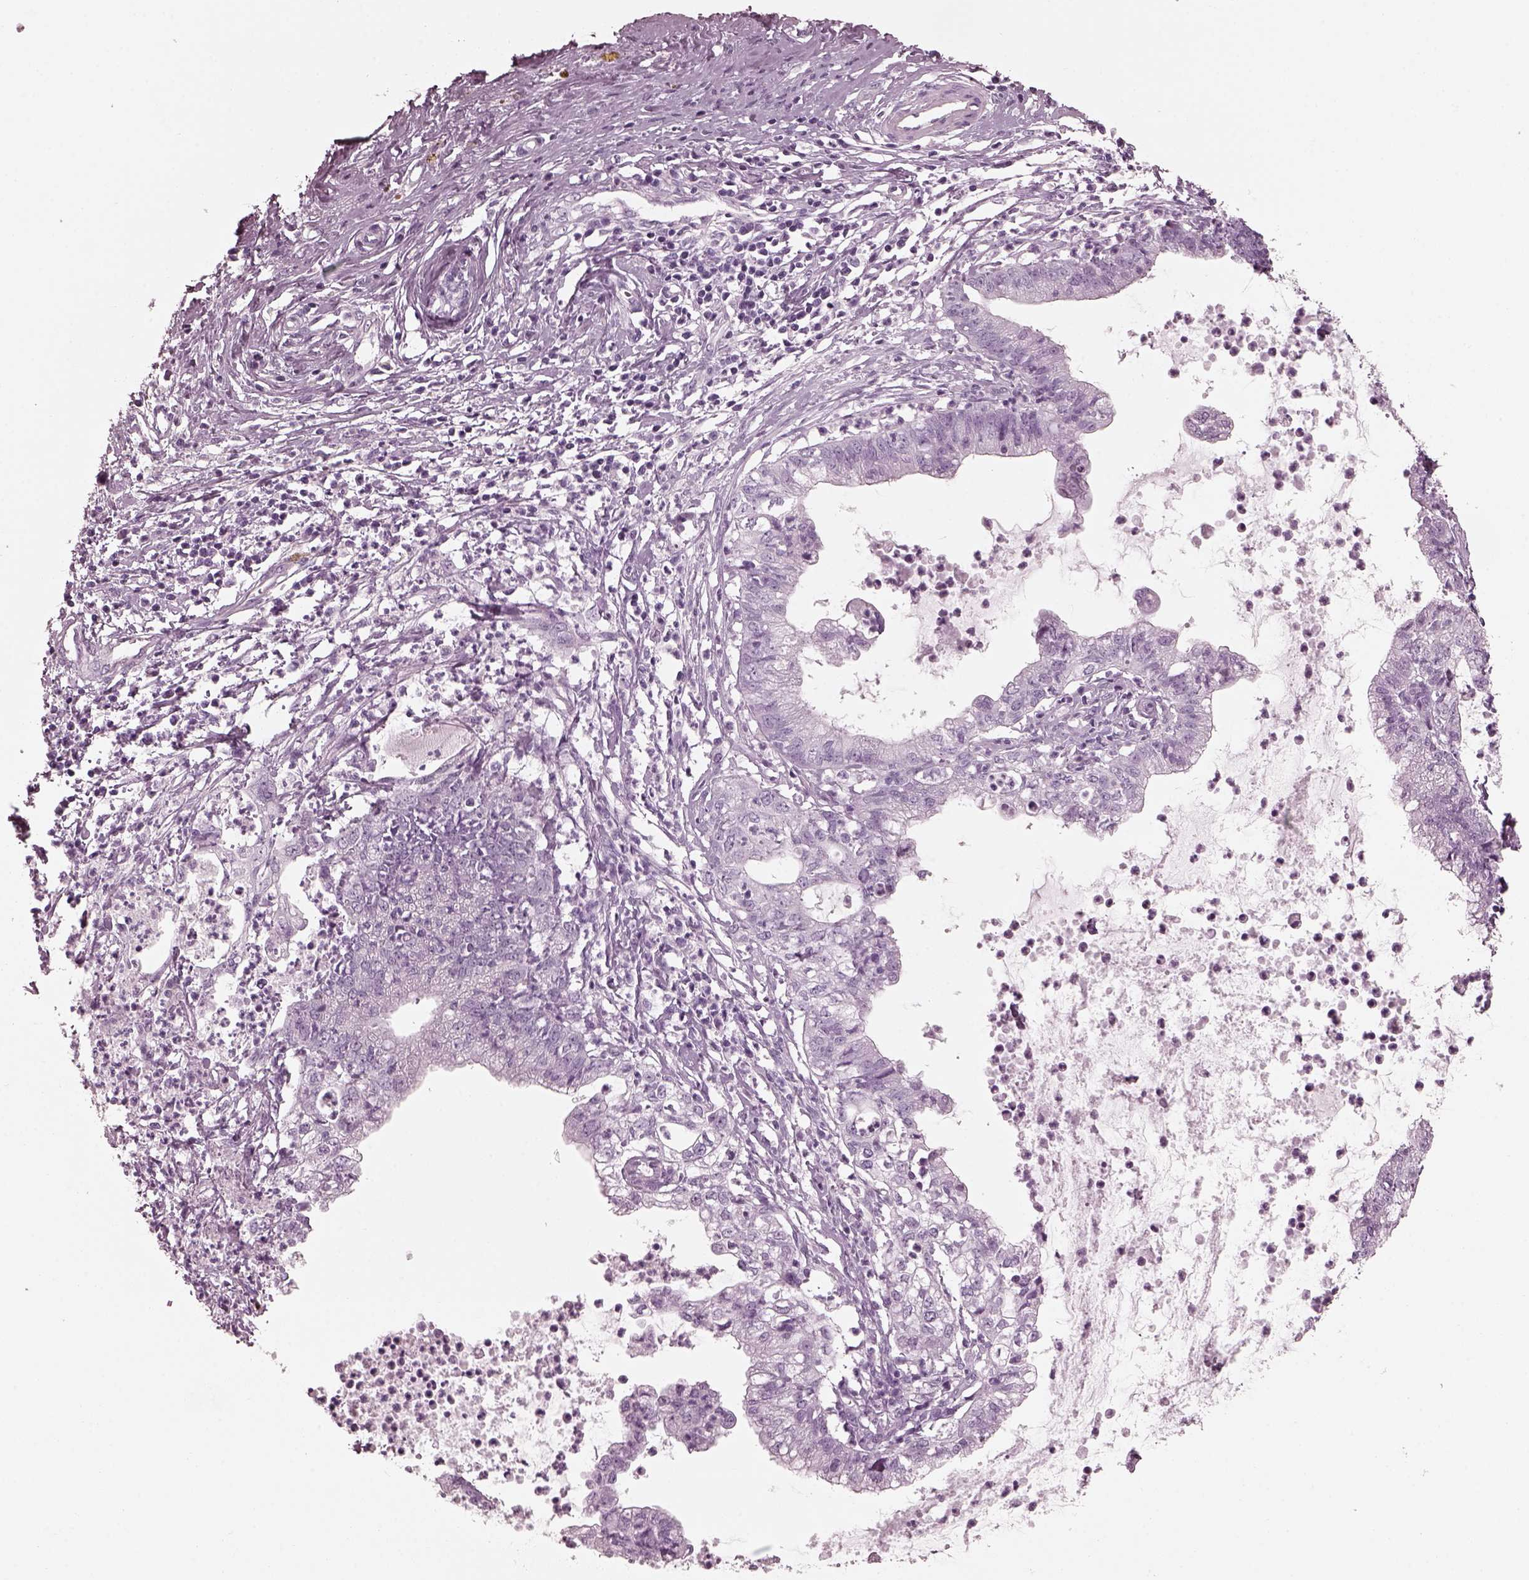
{"staining": {"intensity": "negative", "quantity": "none", "location": "none"}, "tissue": "cervical cancer", "cell_type": "Tumor cells", "image_type": "cancer", "snomed": [{"axis": "morphology", "description": "Normal tissue, NOS"}, {"axis": "morphology", "description": "Adenocarcinoma, NOS"}, {"axis": "topography", "description": "Cervix"}], "caption": "A high-resolution micrograph shows immunohistochemistry (IHC) staining of adenocarcinoma (cervical), which exhibits no significant positivity in tumor cells.", "gene": "FABP9", "patient": {"sex": "female", "age": 38}}